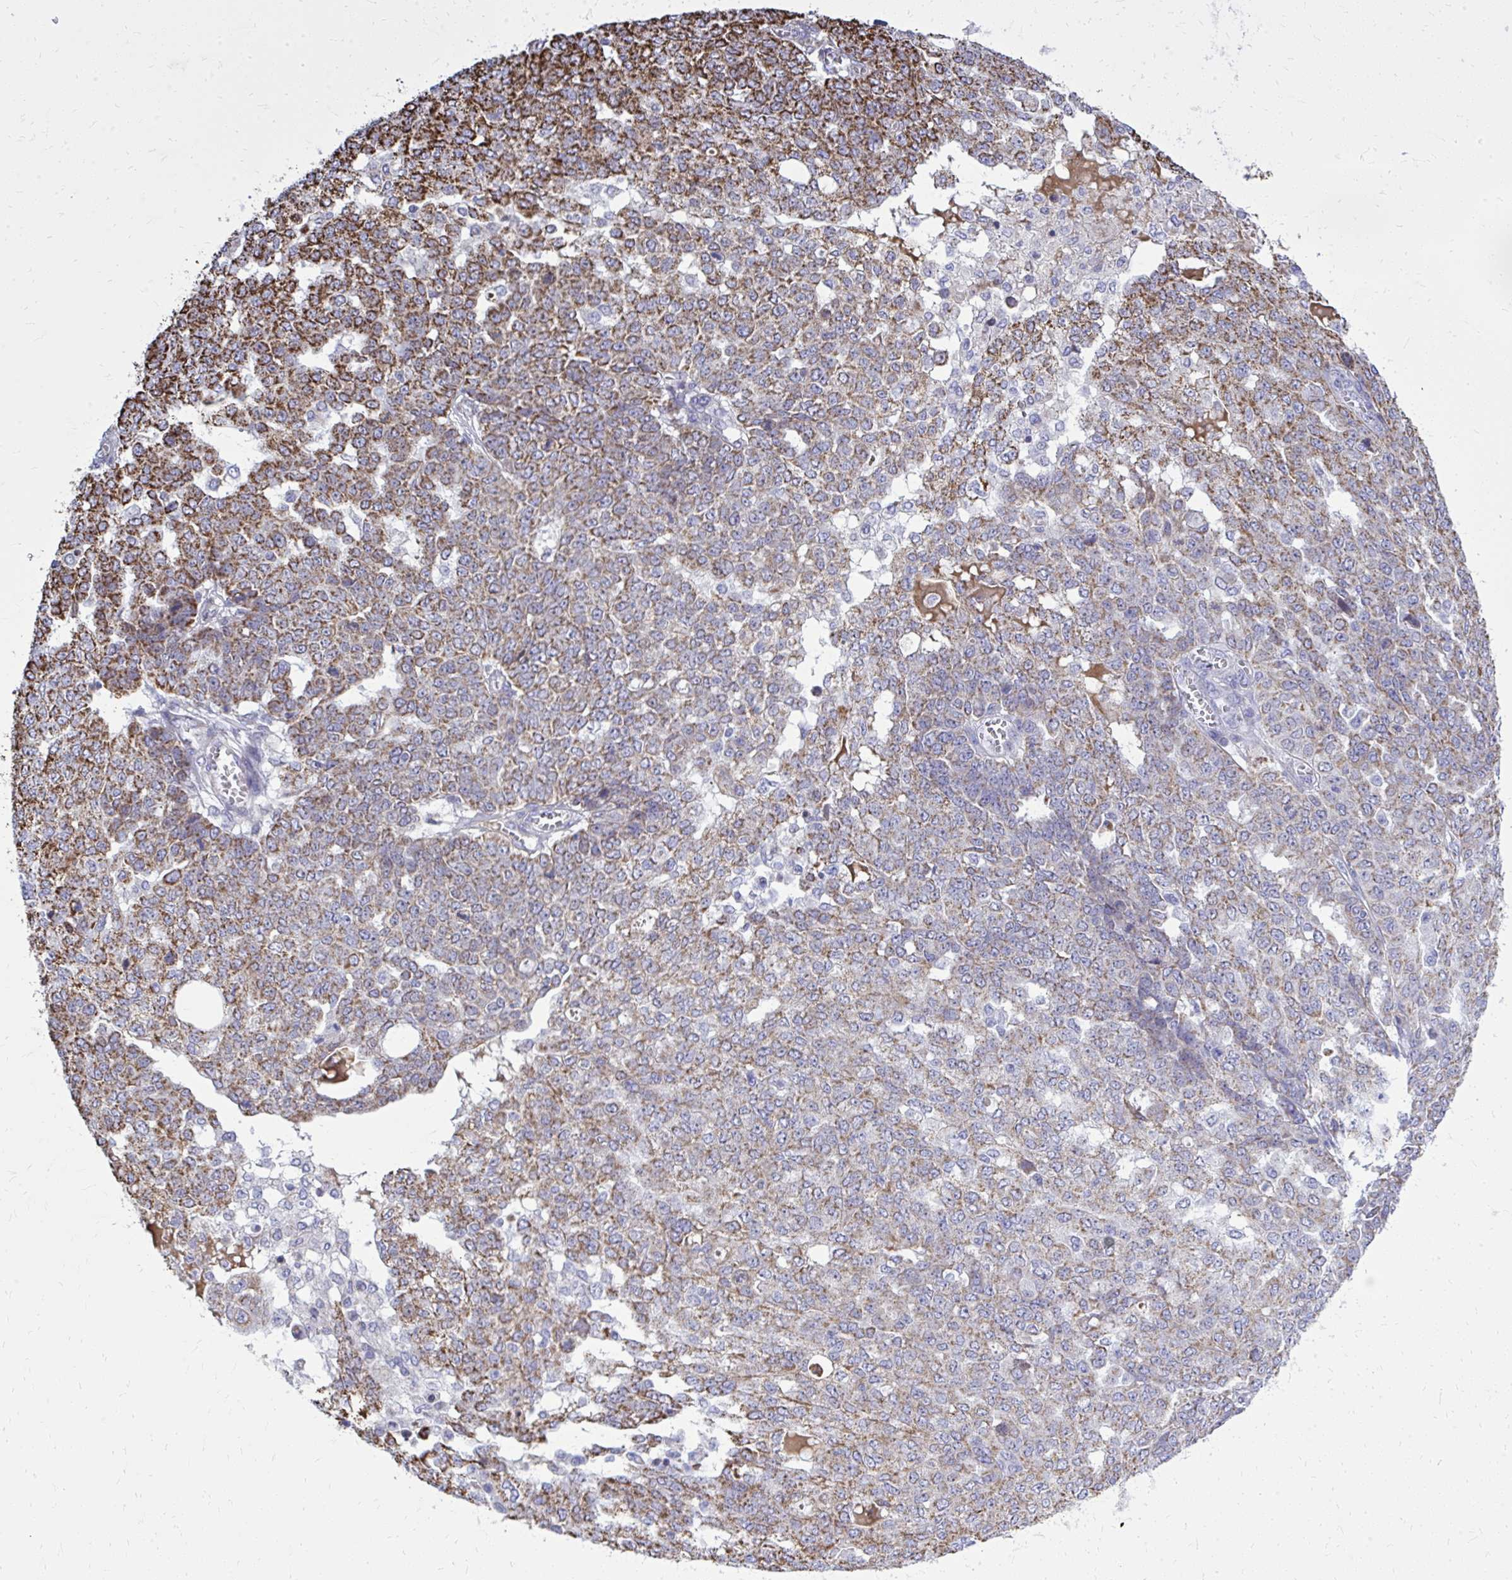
{"staining": {"intensity": "strong", "quantity": "25%-75%", "location": "cytoplasmic/membranous"}, "tissue": "ovarian cancer", "cell_type": "Tumor cells", "image_type": "cancer", "snomed": [{"axis": "morphology", "description": "Cystadenocarcinoma, serous, NOS"}, {"axis": "topography", "description": "Soft tissue"}, {"axis": "topography", "description": "Ovary"}], "caption": "Protein expression analysis of ovarian cancer (serous cystadenocarcinoma) displays strong cytoplasmic/membranous staining in approximately 25%-75% of tumor cells.", "gene": "ZNF362", "patient": {"sex": "female", "age": 57}}